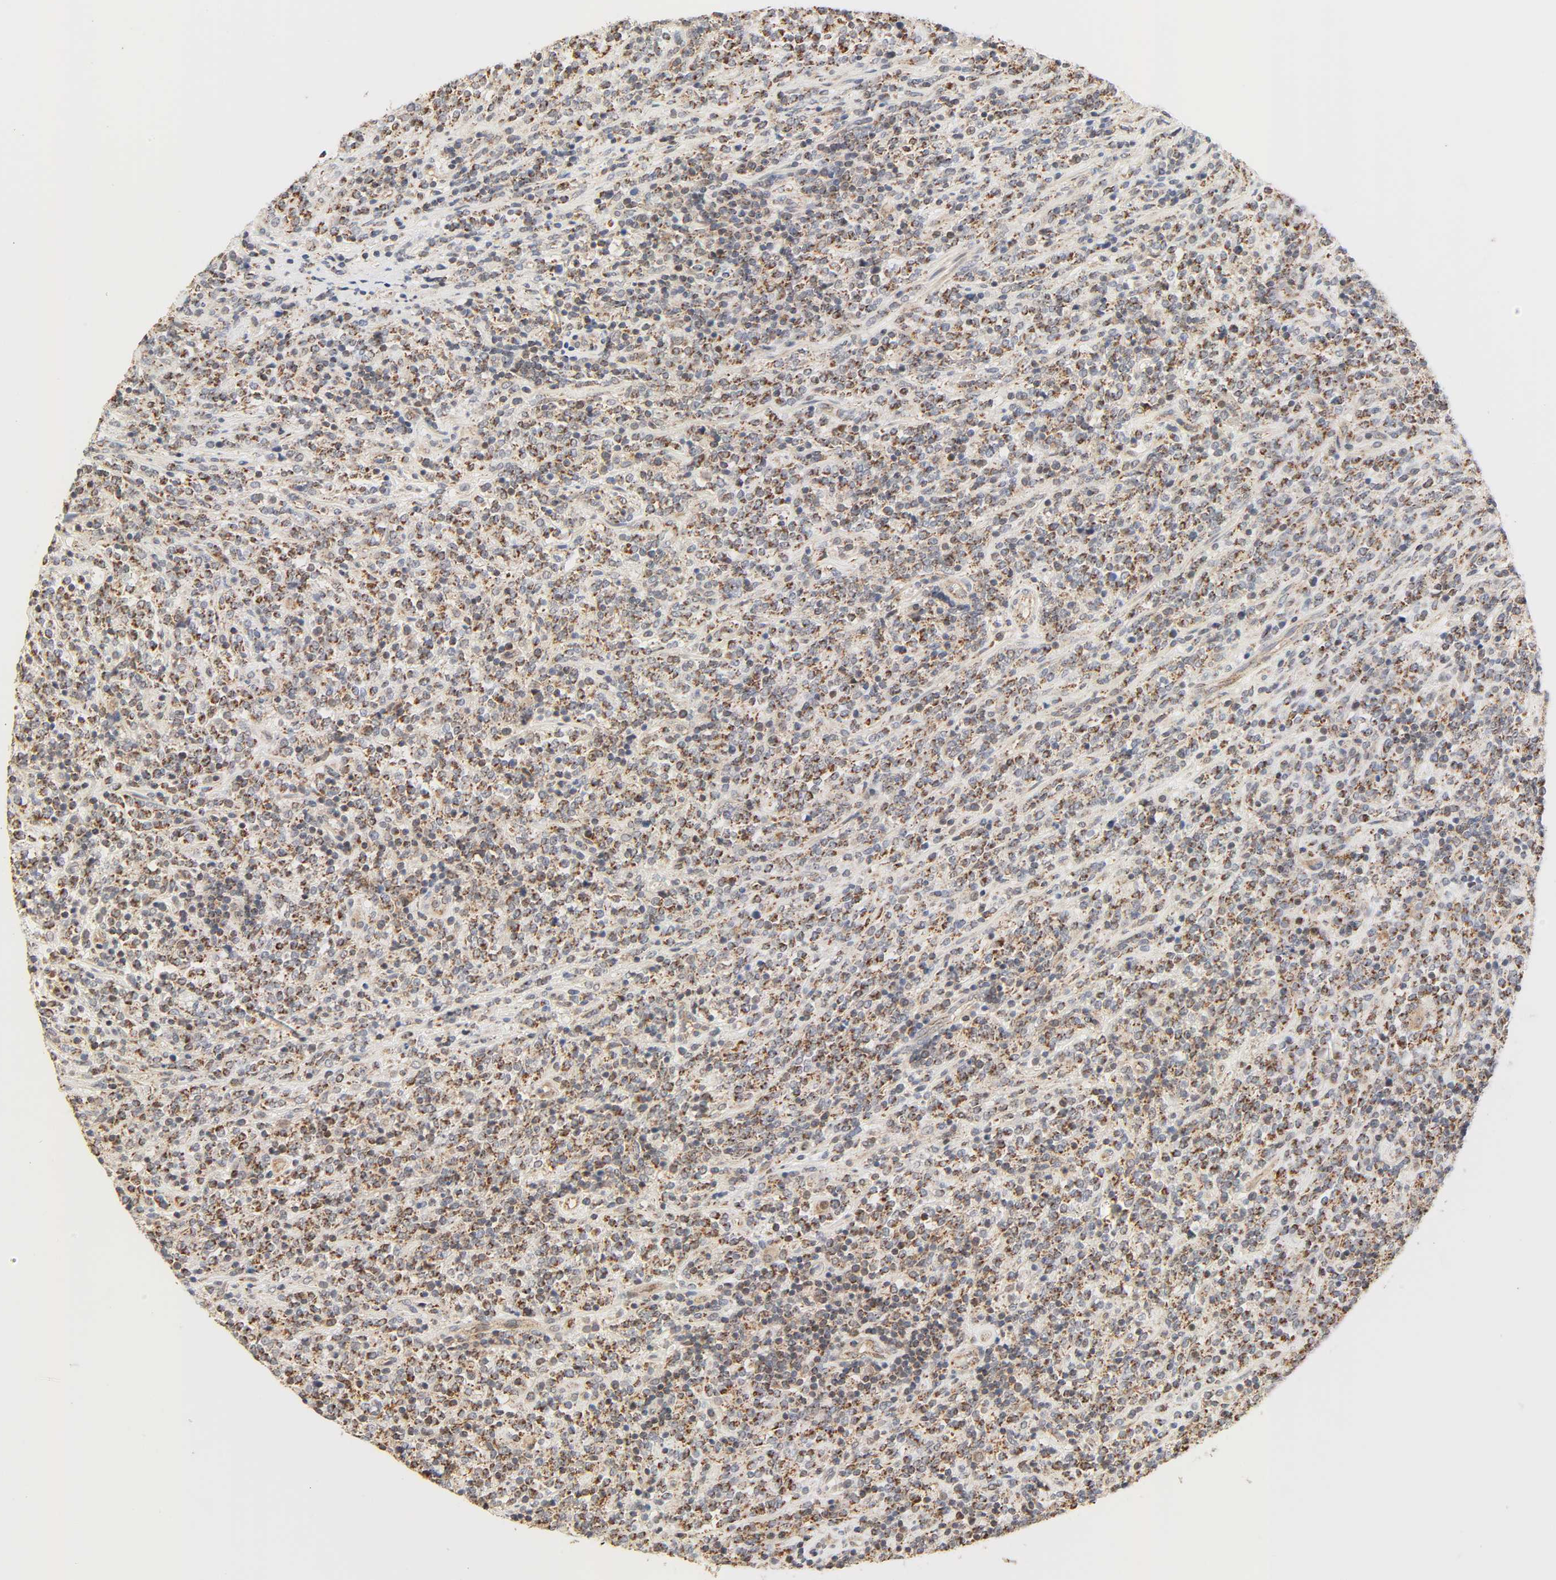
{"staining": {"intensity": "moderate", "quantity": ">75%", "location": "cytoplasmic/membranous"}, "tissue": "lymphoma", "cell_type": "Tumor cells", "image_type": "cancer", "snomed": [{"axis": "morphology", "description": "Malignant lymphoma, non-Hodgkin's type, High grade"}, {"axis": "topography", "description": "Soft tissue"}], "caption": "Malignant lymphoma, non-Hodgkin's type (high-grade) stained with a protein marker reveals moderate staining in tumor cells.", "gene": "ZMAT5", "patient": {"sex": "male", "age": 18}}